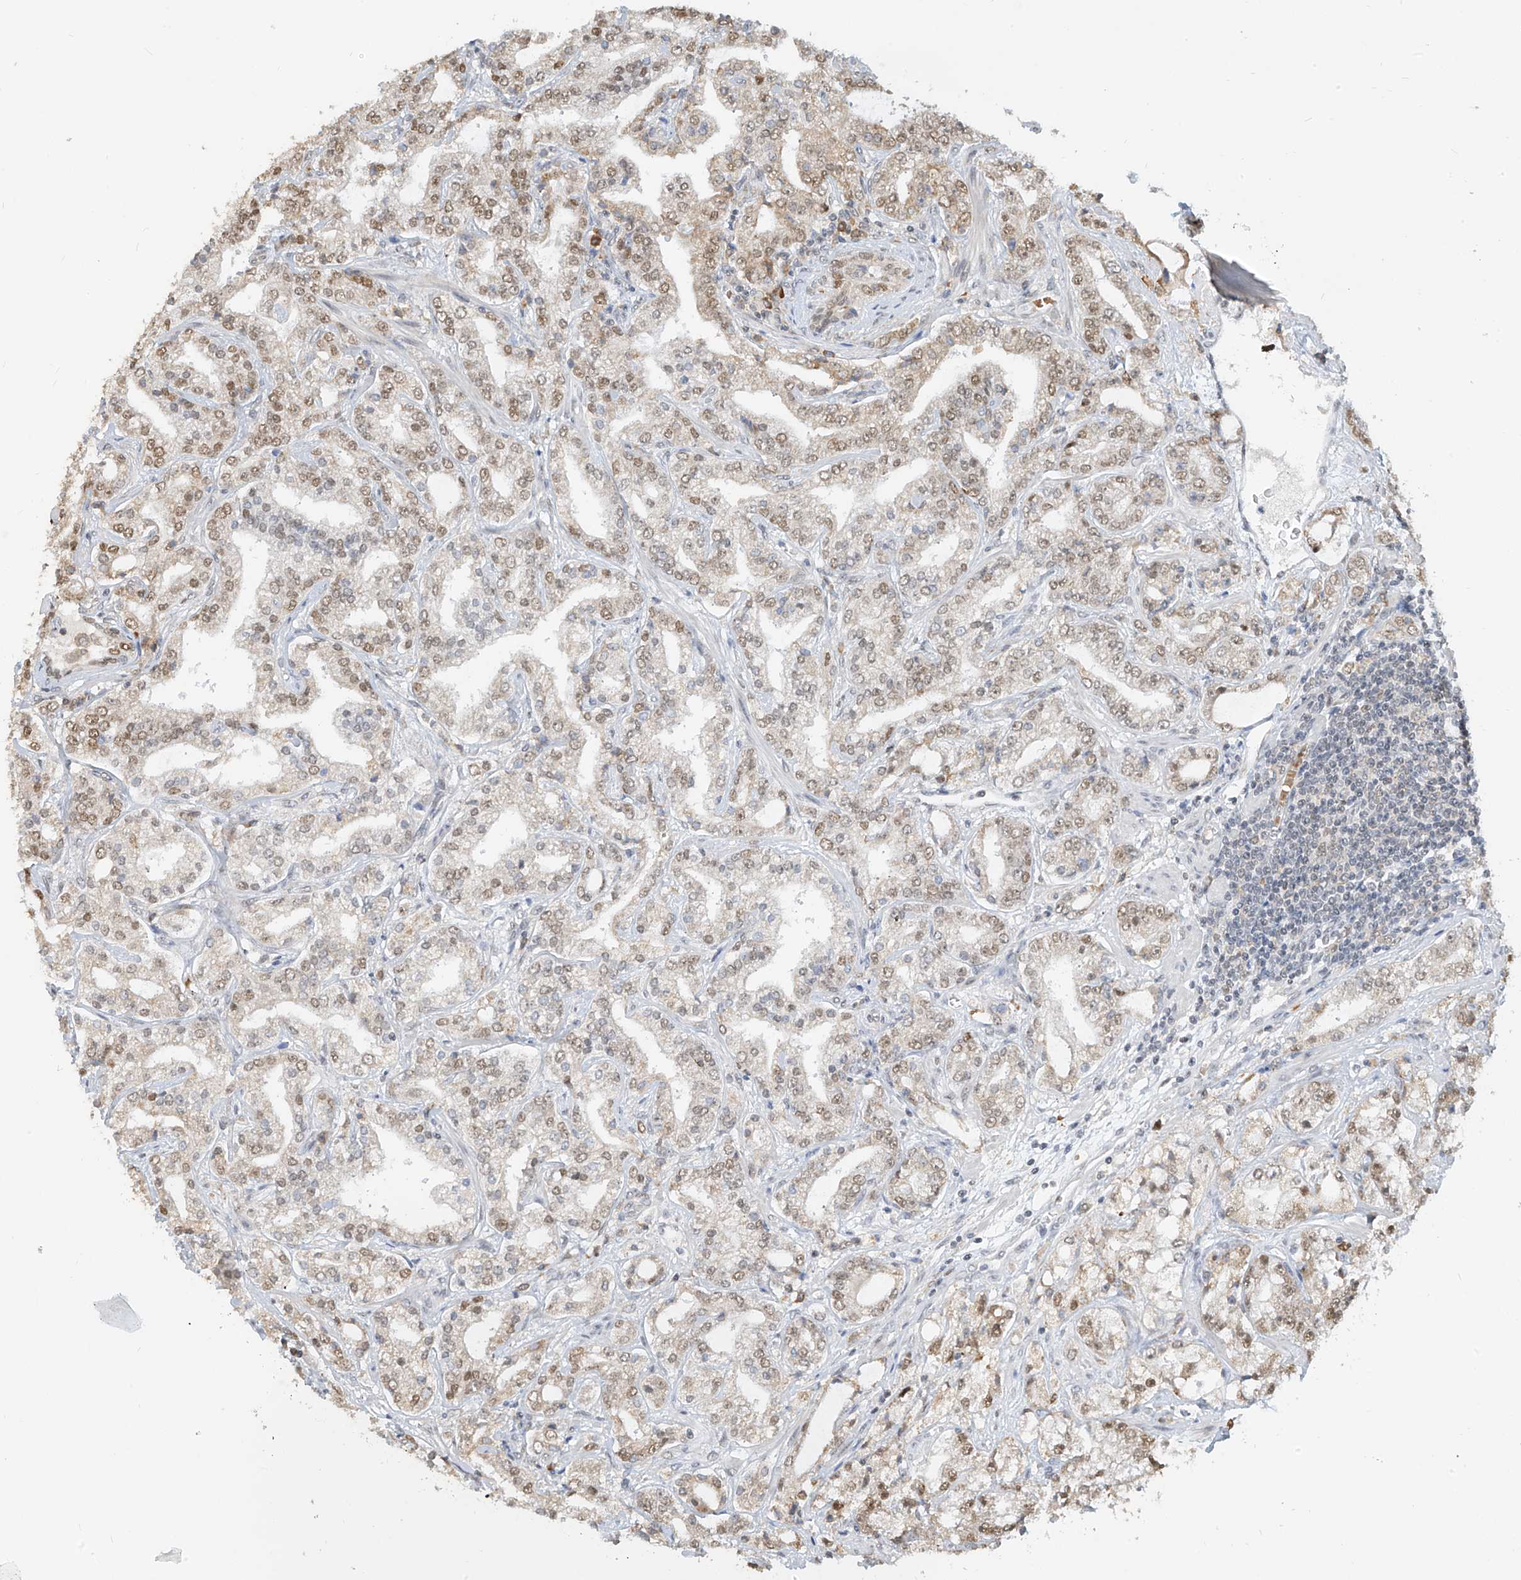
{"staining": {"intensity": "weak", "quantity": "25%-75%", "location": "nuclear"}, "tissue": "prostate cancer", "cell_type": "Tumor cells", "image_type": "cancer", "snomed": [{"axis": "morphology", "description": "Adenocarcinoma, High grade"}, {"axis": "topography", "description": "Prostate"}], "caption": "Prostate adenocarcinoma (high-grade) tissue reveals weak nuclear expression in approximately 25%-75% of tumor cells", "gene": "ZMYM2", "patient": {"sex": "male", "age": 64}}